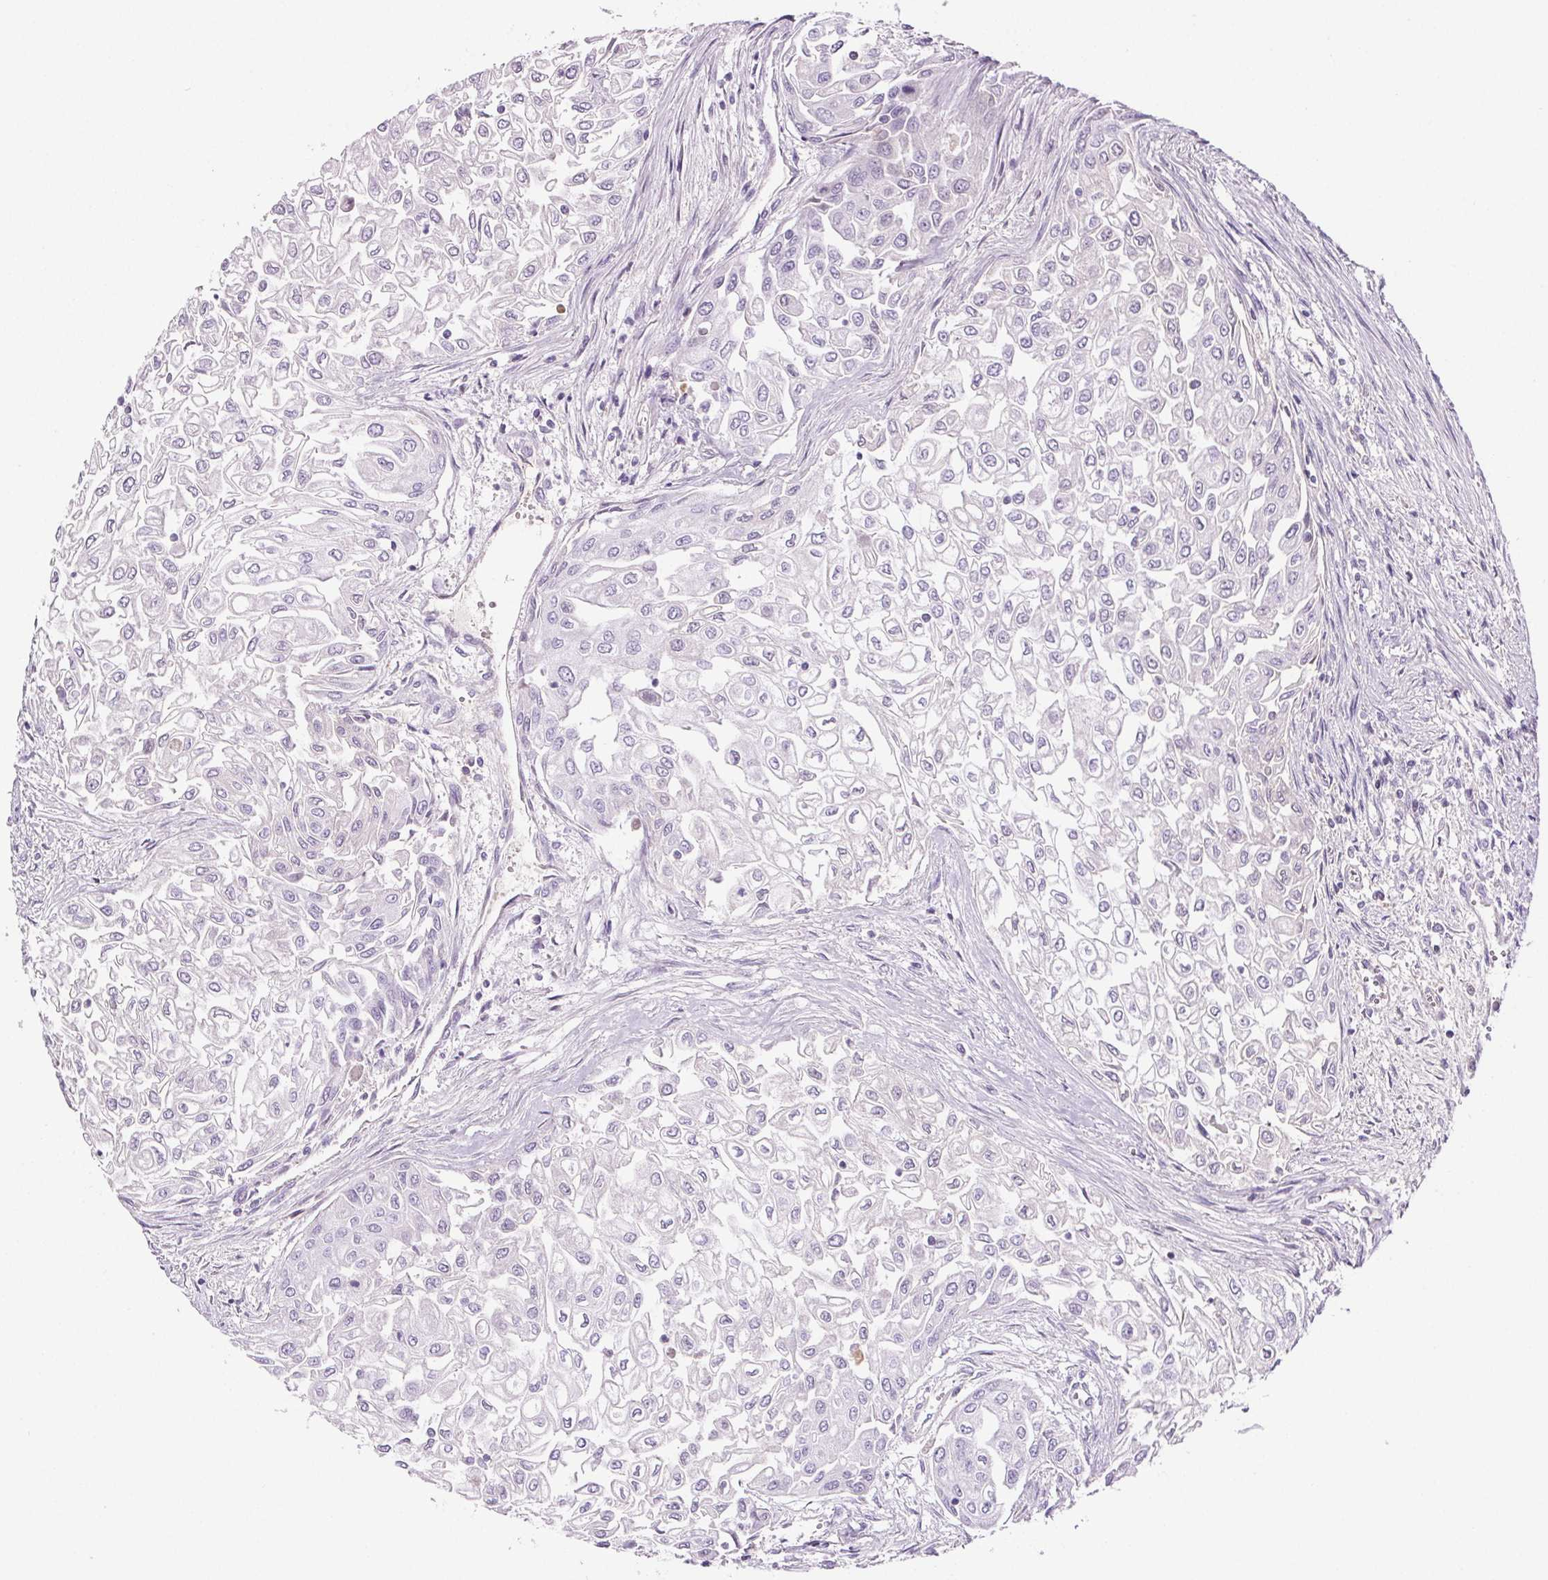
{"staining": {"intensity": "negative", "quantity": "none", "location": "none"}, "tissue": "urothelial cancer", "cell_type": "Tumor cells", "image_type": "cancer", "snomed": [{"axis": "morphology", "description": "Urothelial carcinoma, High grade"}, {"axis": "topography", "description": "Urinary bladder"}], "caption": "There is no significant positivity in tumor cells of urothelial cancer.", "gene": "CD5L", "patient": {"sex": "male", "age": 62}}